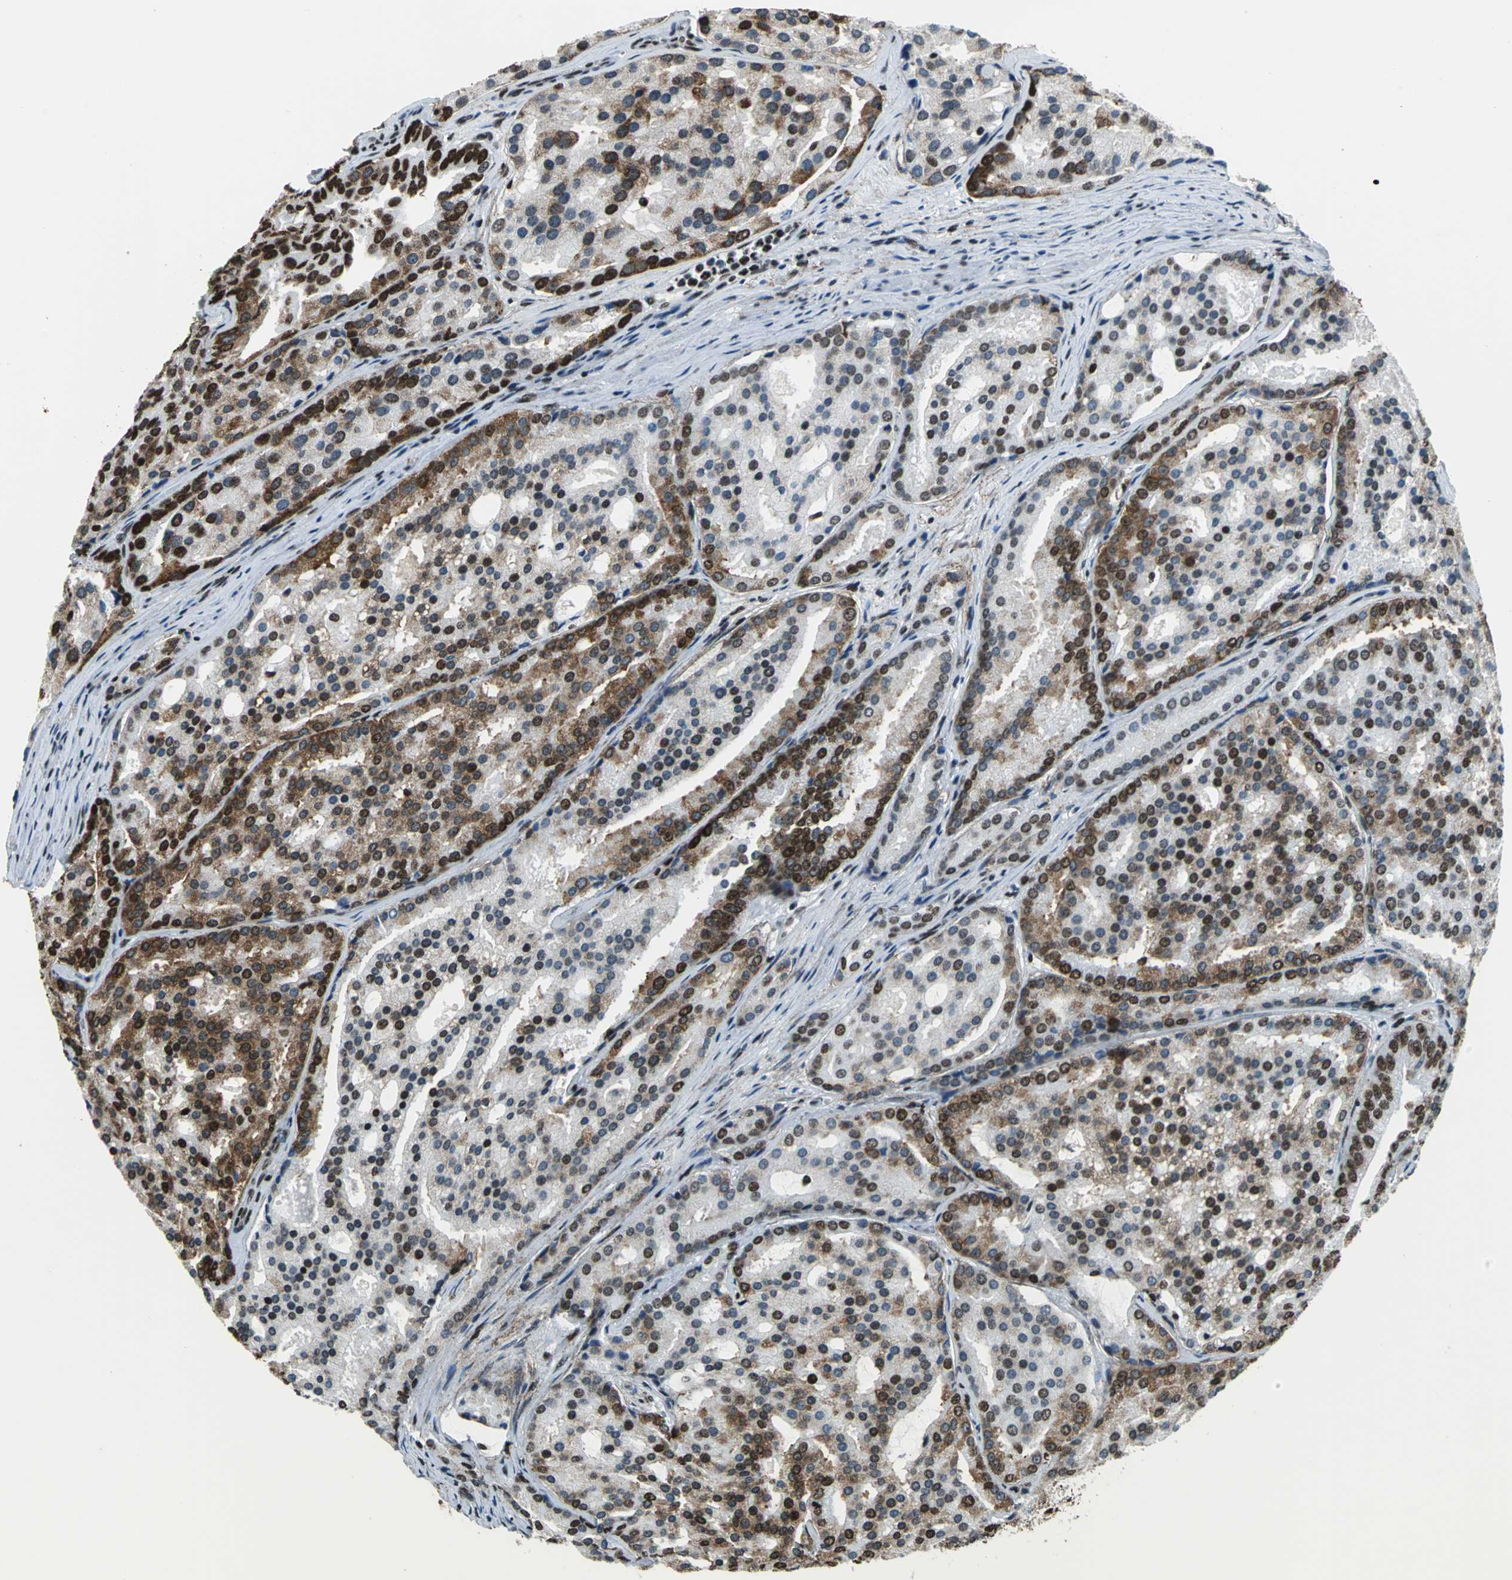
{"staining": {"intensity": "strong", "quantity": "25%-75%", "location": "cytoplasmic/membranous,nuclear"}, "tissue": "prostate cancer", "cell_type": "Tumor cells", "image_type": "cancer", "snomed": [{"axis": "morphology", "description": "Adenocarcinoma, High grade"}, {"axis": "topography", "description": "Prostate"}], "caption": "Immunohistochemical staining of high-grade adenocarcinoma (prostate) shows strong cytoplasmic/membranous and nuclear protein positivity in approximately 25%-75% of tumor cells.", "gene": "APEX1", "patient": {"sex": "male", "age": 64}}